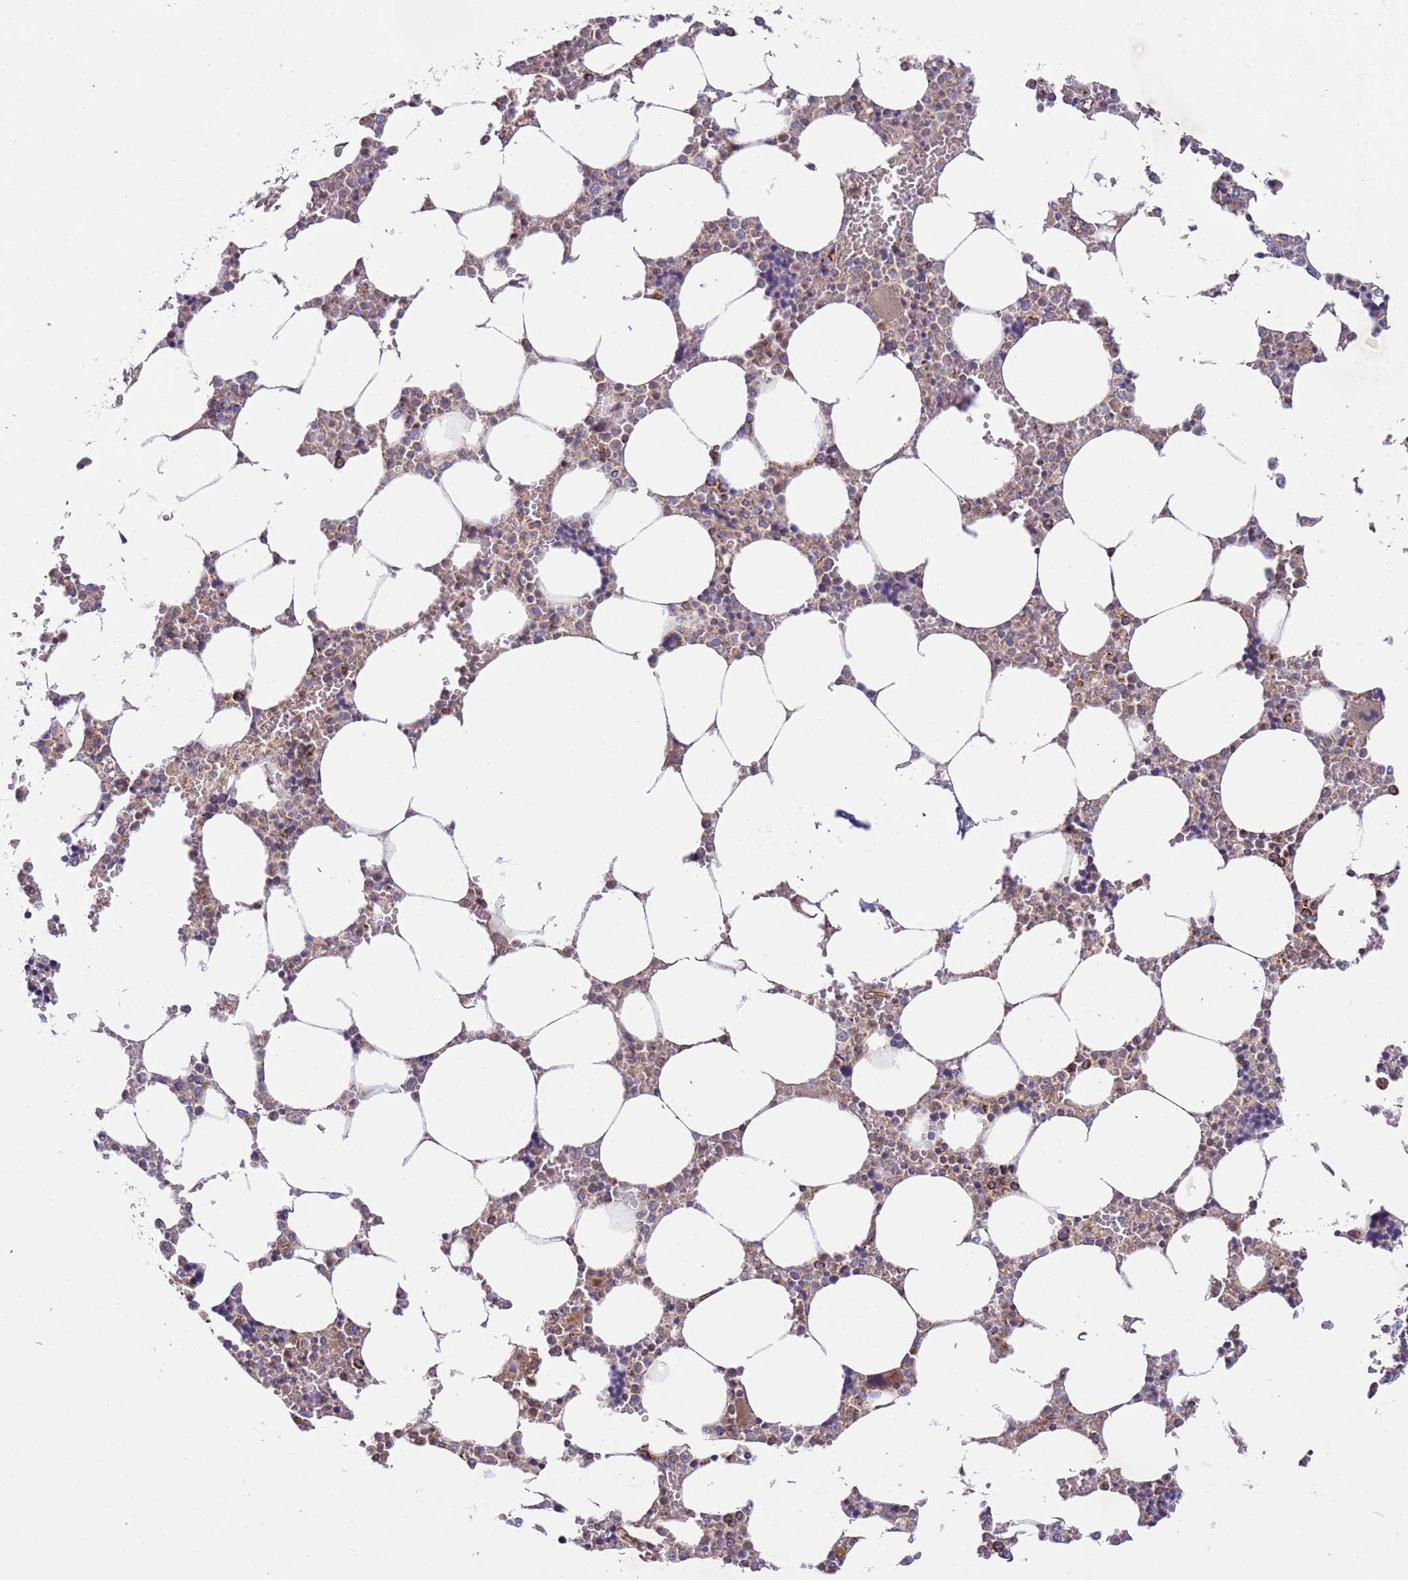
{"staining": {"intensity": "moderate", "quantity": "<25%", "location": "cytoplasmic/membranous"}, "tissue": "bone marrow", "cell_type": "Hematopoietic cells", "image_type": "normal", "snomed": [{"axis": "morphology", "description": "Normal tissue, NOS"}, {"axis": "topography", "description": "Bone marrow"}], "caption": "A micrograph of bone marrow stained for a protein exhibits moderate cytoplasmic/membranous brown staining in hematopoietic cells.", "gene": "MRPL20", "patient": {"sex": "male", "age": 64}}